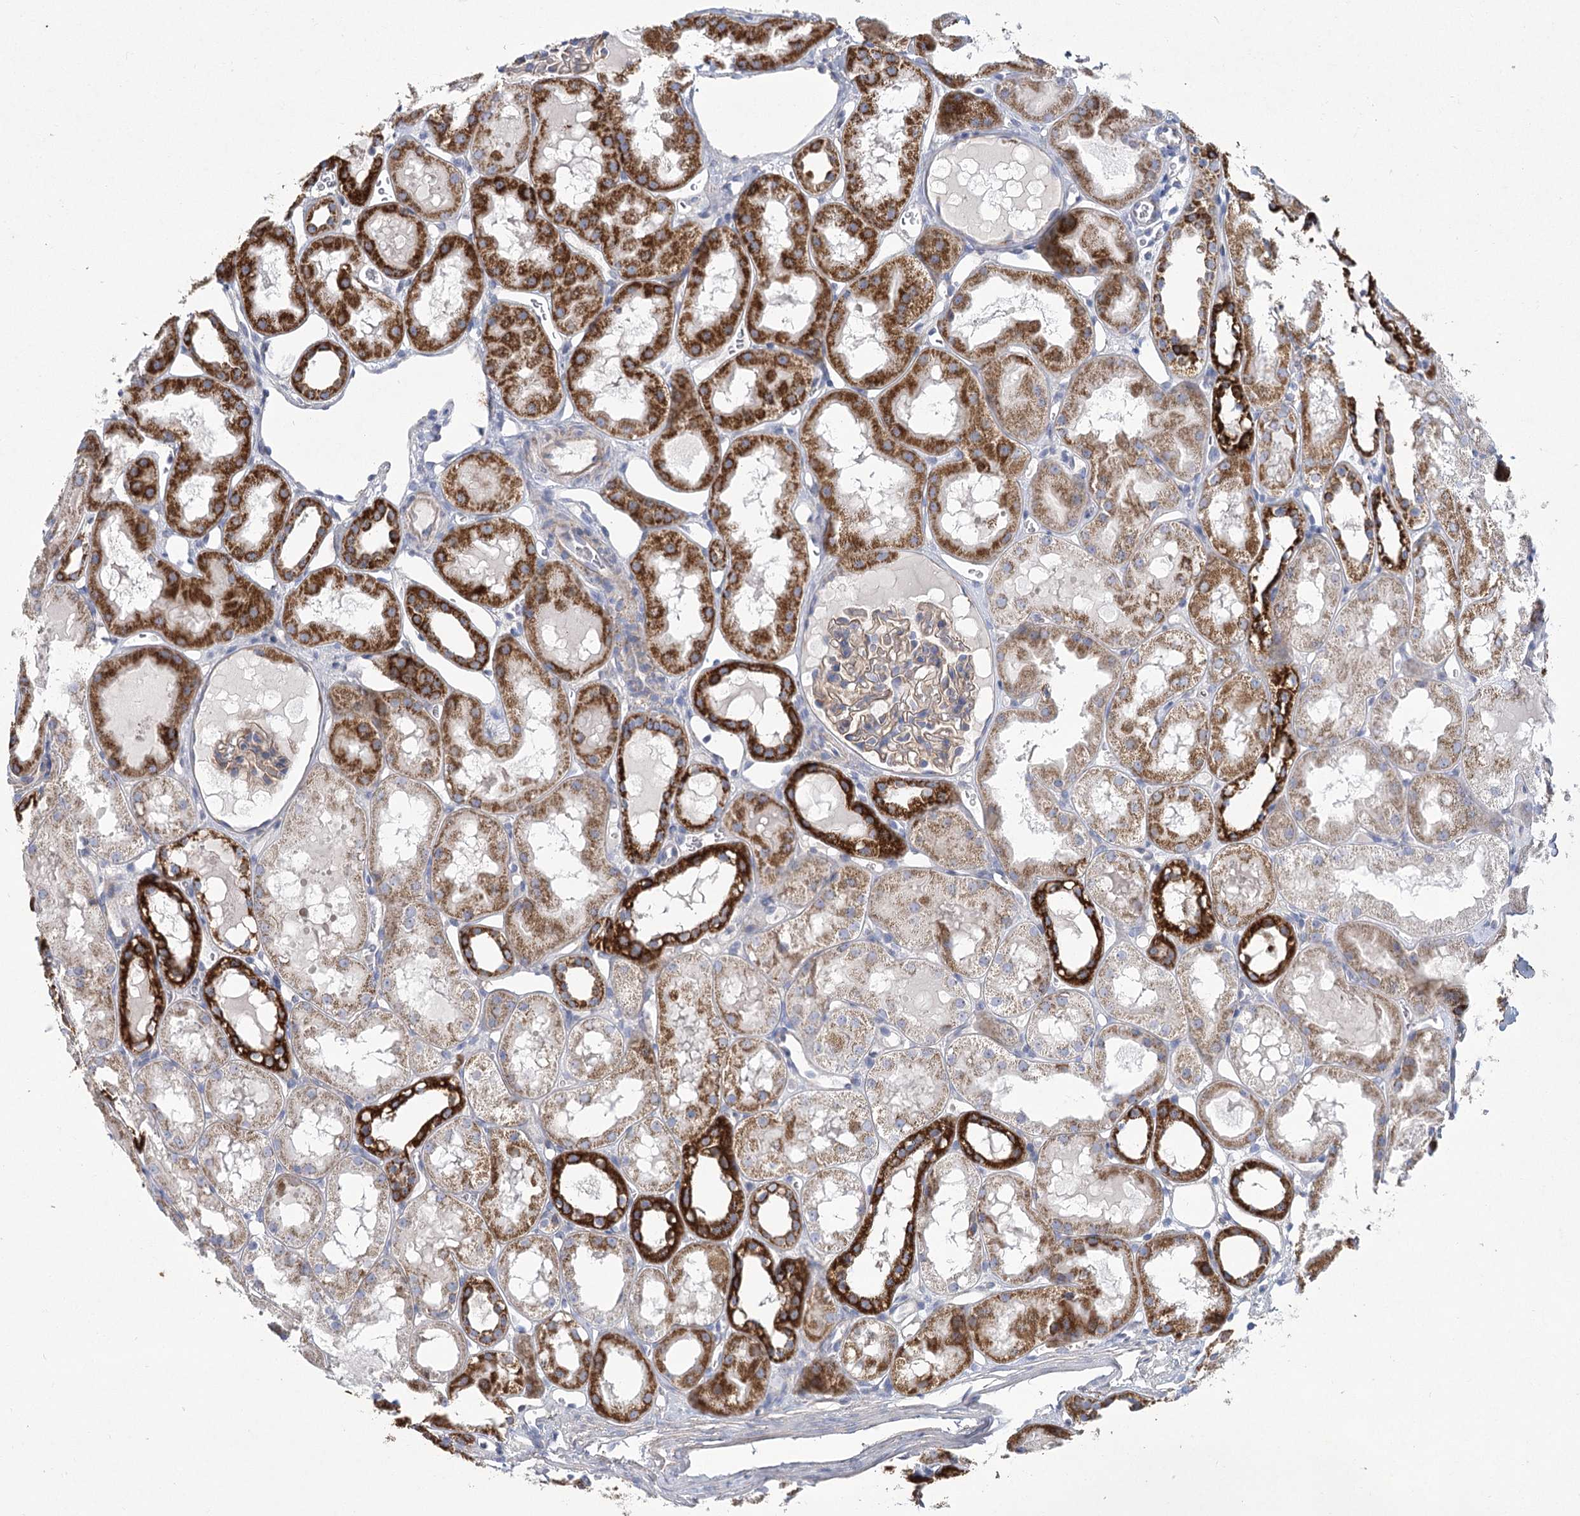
{"staining": {"intensity": "weak", "quantity": "<25%", "location": "cytoplasmic/membranous"}, "tissue": "kidney", "cell_type": "Cells in glomeruli", "image_type": "normal", "snomed": [{"axis": "morphology", "description": "Normal tissue, NOS"}, {"axis": "topography", "description": "Kidney"}, {"axis": "topography", "description": "Urinary bladder"}], "caption": "Immunohistochemistry (IHC) of normal human kidney exhibits no positivity in cells in glomeruli. (Immunohistochemistry, brightfield microscopy, high magnification).", "gene": "SNX7", "patient": {"sex": "male", "age": 16}}